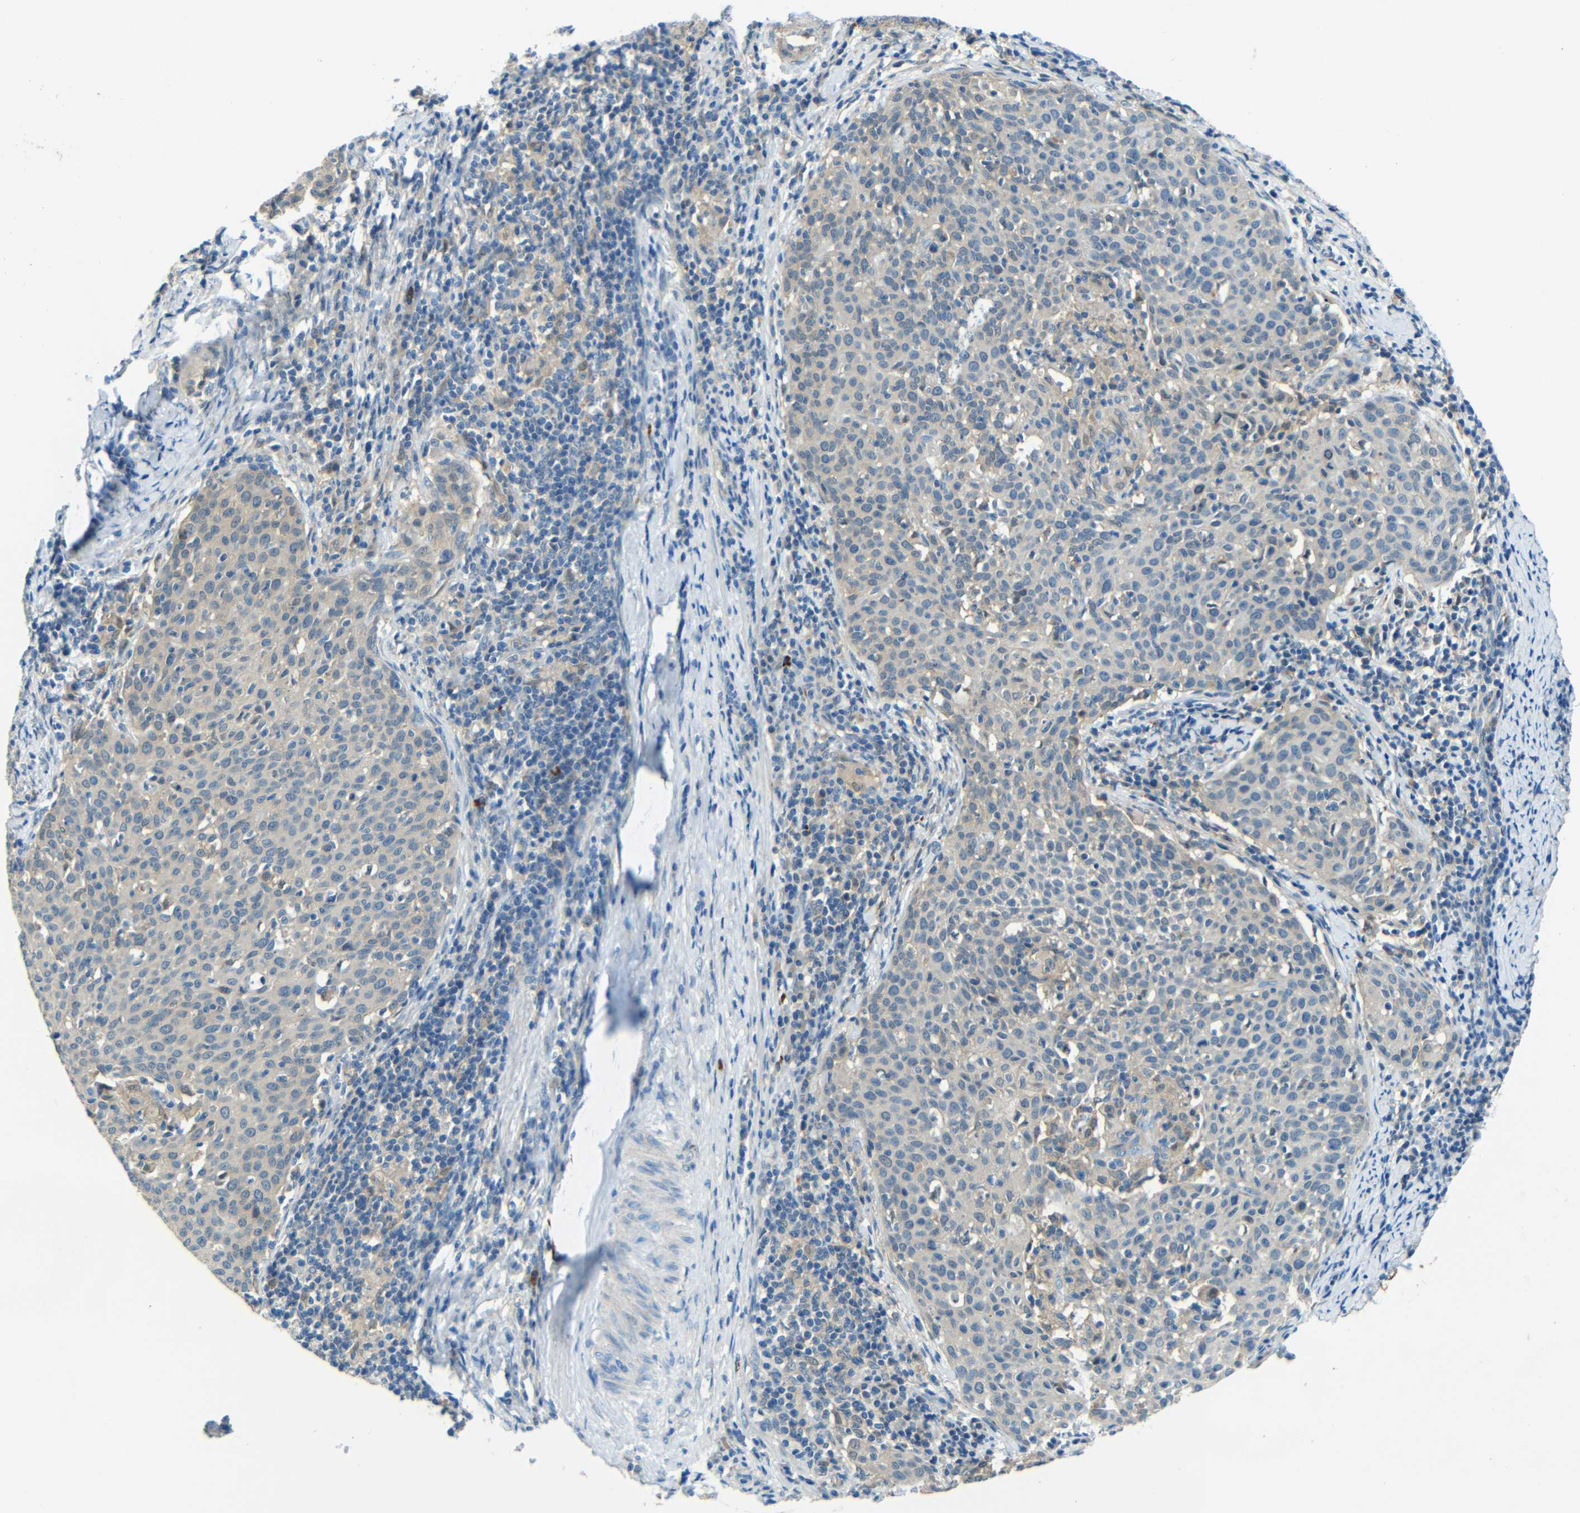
{"staining": {"intensity": "negative", "quantity": "none", "location": "none"}, "tissue": "cervical cancer", "cell_type": "Tumor cells", "image_type": "cancer", "snomed": [{"axis": "morphology", "description": "Squamous cell carcinoma, NOS"}, {"axis": "topography", "description": "Cervix"}], "caption": "An immunohistochemistry (IHC) histopathology image of cervical squamous cell carcinoma is shown. There is no staining in tumor cells of cervical squamous cell carcinoma.", "gene": "CYP26B1", "patient": {"sex": "female", "age": 38}}